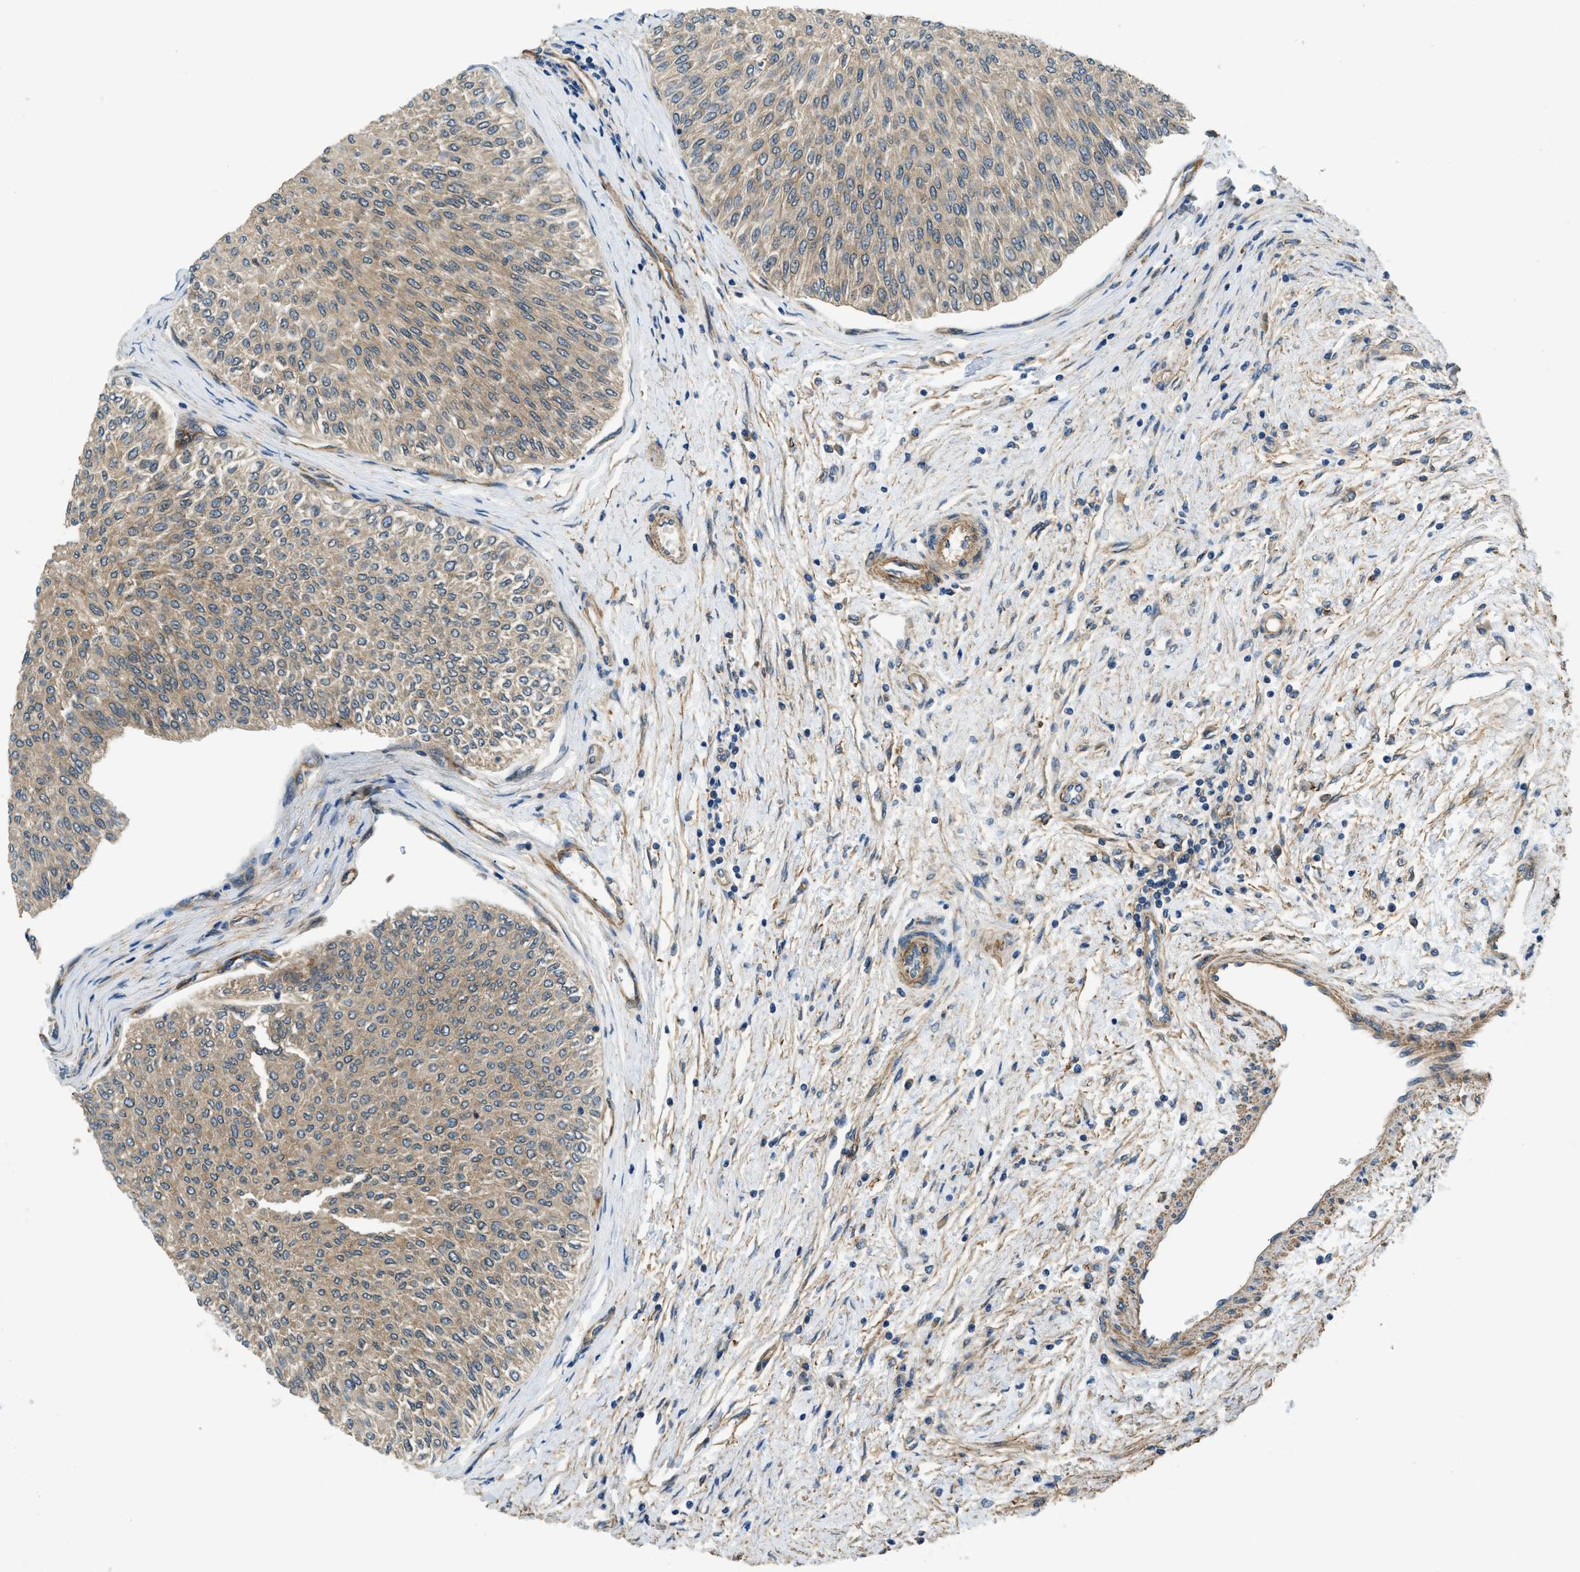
{"staining": {"intensity": "weak", "quantity": ">75%", "location": "cytoplasmic/membranous"}, "tissue": "urothelial cancer", "cell_type": "Tumor cells", "image_type": "cancer", "snomed": [{"axis": "morphology", "description": "Urothelial carcinoma, Low grade"}, {"axis": "topography", "description": "Urinary bladder"}], "caption": "Weak cytoplasmic/membranous expression for a protein is present in approximately >75% of tumor cells of urothelial cancer using immunohistochemistry.", "gene": "CGN", "patient": {"sex": "male", "age": 78}}